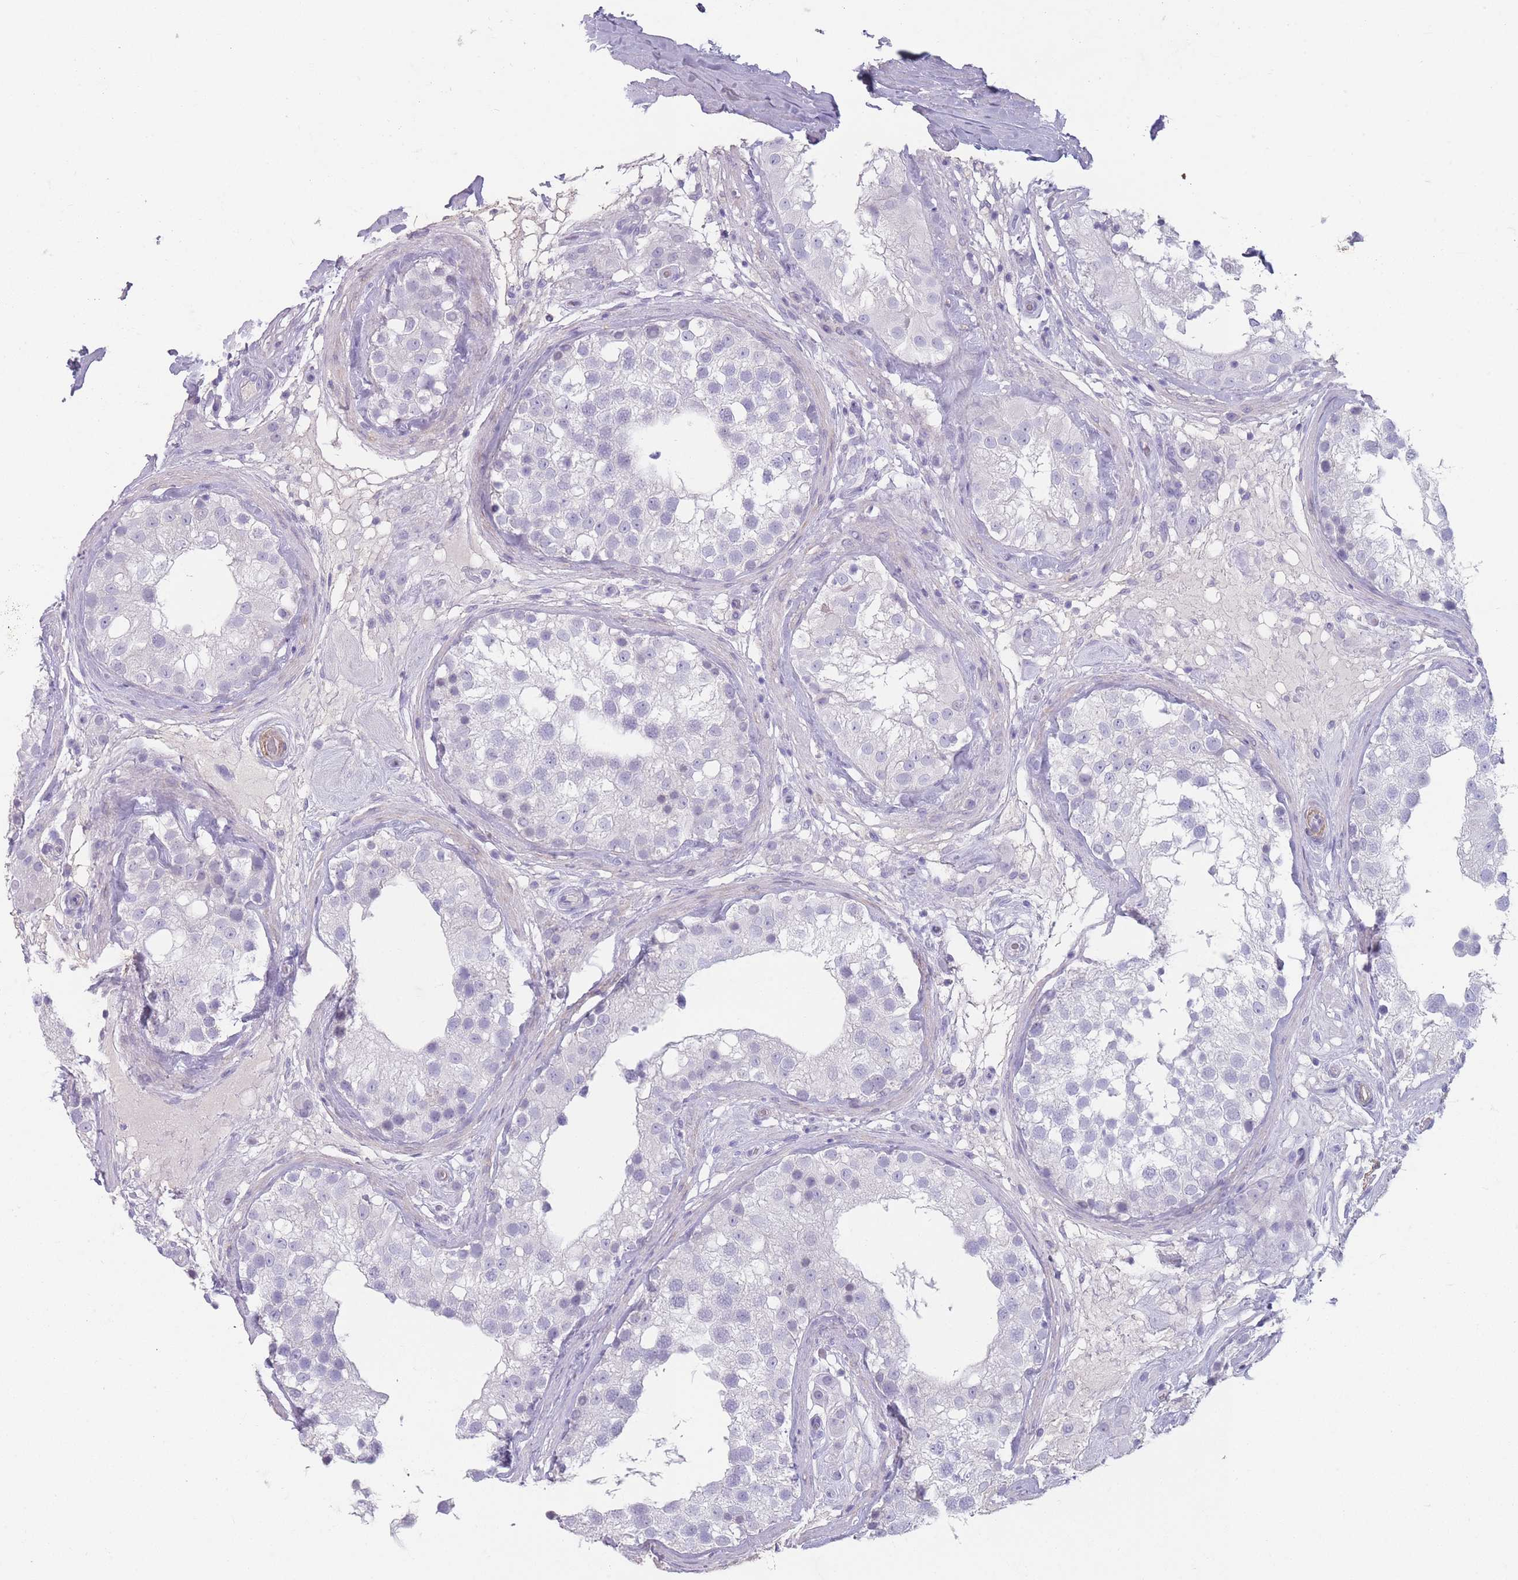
{"staining": {"intensity": "negative", "quantity": "none", "location": "none"}, "tissue": "testis", "cell_type": "Cells in seminiferous ducts", "image_type": "normal", "snomed": [{"axis": "morphology", "description": "Normal tissue, NOS"}, {"axis": "topography", "description": "Testis"}], "caption": "Testis stained for a protein using immunohistochemistry (IHC) reveals no positivity cells in seminiferous ducts.", "gene": "RHBG", "patient": {"sex": "male", "age": 46}}